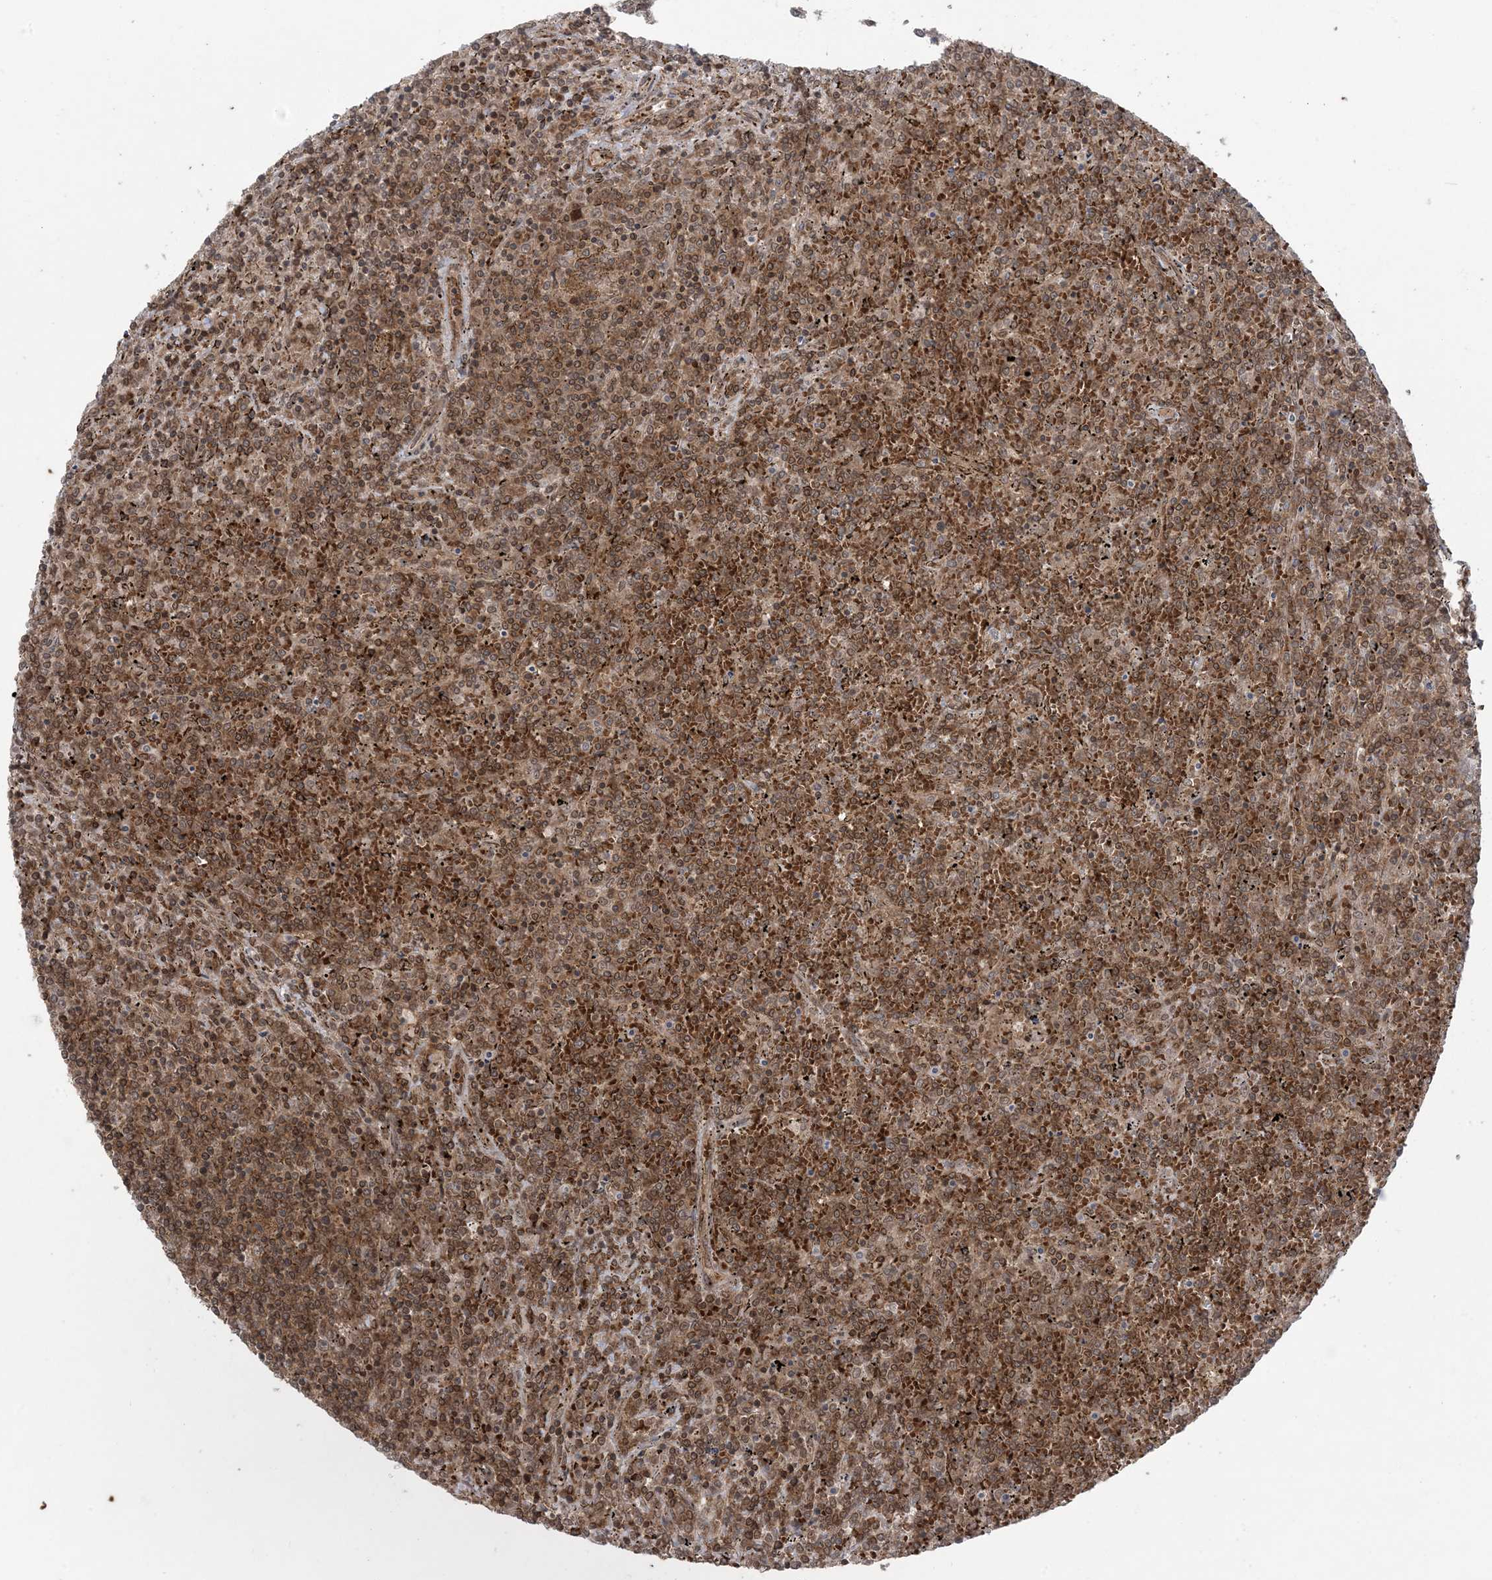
{"staining": {"intensity": "strong", "quantity": ">75%", "location": "cytoplasmic/membranous"}, "tissue": "lymphoma", "cell_type": "Tumor cells", "image_type": "cancer", "snomed": [{"axis": "morphology", "description": "Malignant lymphoma, non-Hodgkin's type, Low grade"}, {"axis": "topography", "description": "Spleen"}], "caption": "IHC of lymphoma displays high levels of strong cytoplasmic/membranous staining in approximately >75% of tumor cells.", "gene": "DDX19B", "patient": {"sex": "female", "age": 19}}